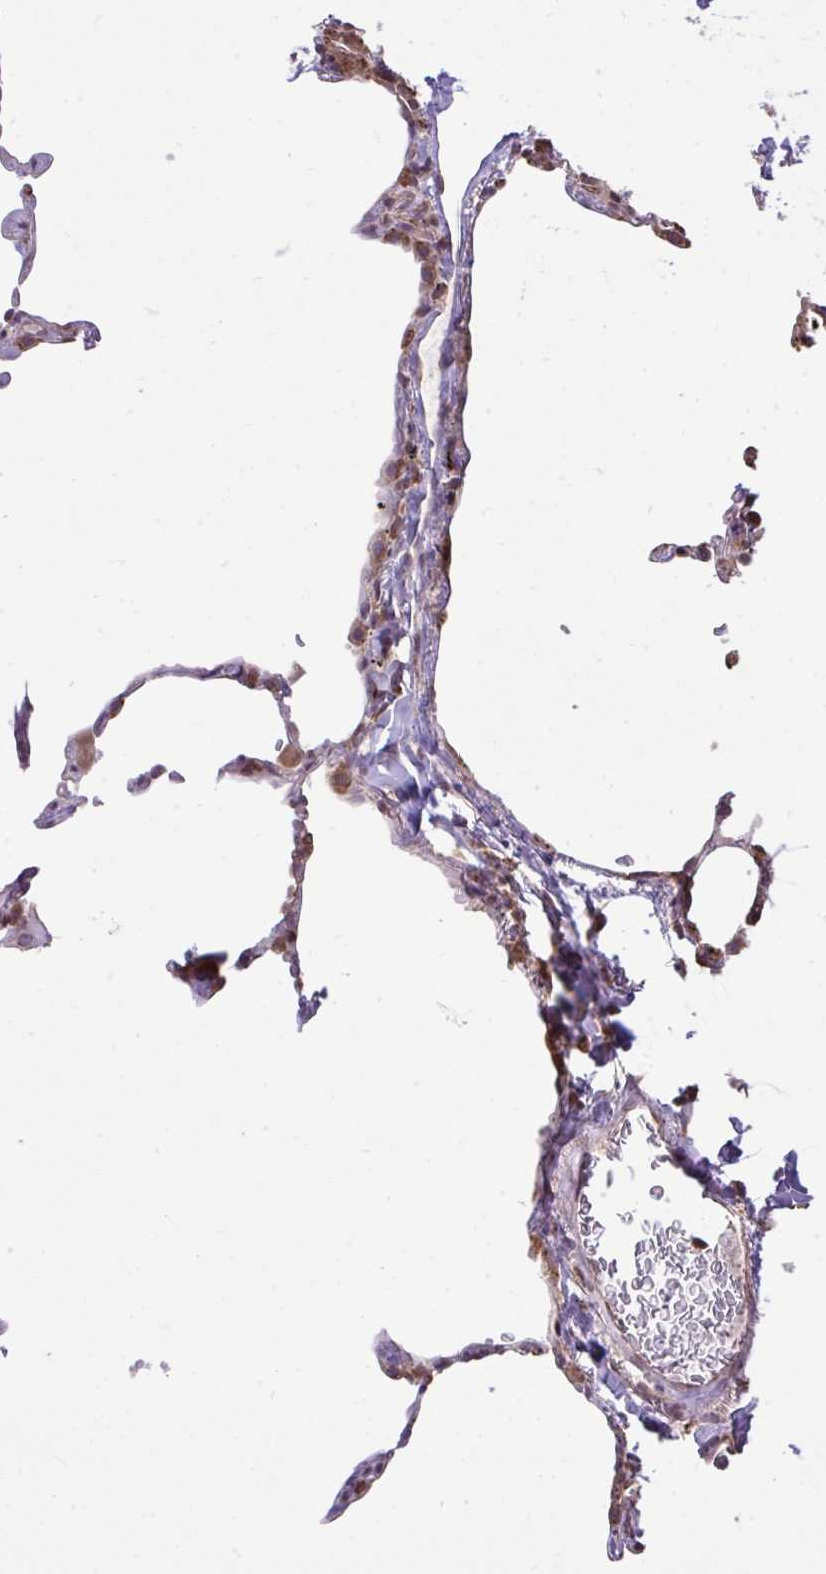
{"staining": {"intensity": "moderate", "quantity": "25%-75%", "location": "cytoplasmic/membranous"}, "tissue": "lung", "cell_type": "Alveolar cells", "image_type": "normal", "snomed": [{"axis": "morphology", "description": "Normal tissue, NOS"}, {"axis": "topography", "description": "Lung"}], "caption": "This is a histology image of immunohistochemistry (IHC) staining of benign lung, which shows moderate positivity in the cytoplasmic/membranous of alveolar cells.", "gene": "CYP20A1", "patient": {"sex": "female", "age": 57}}